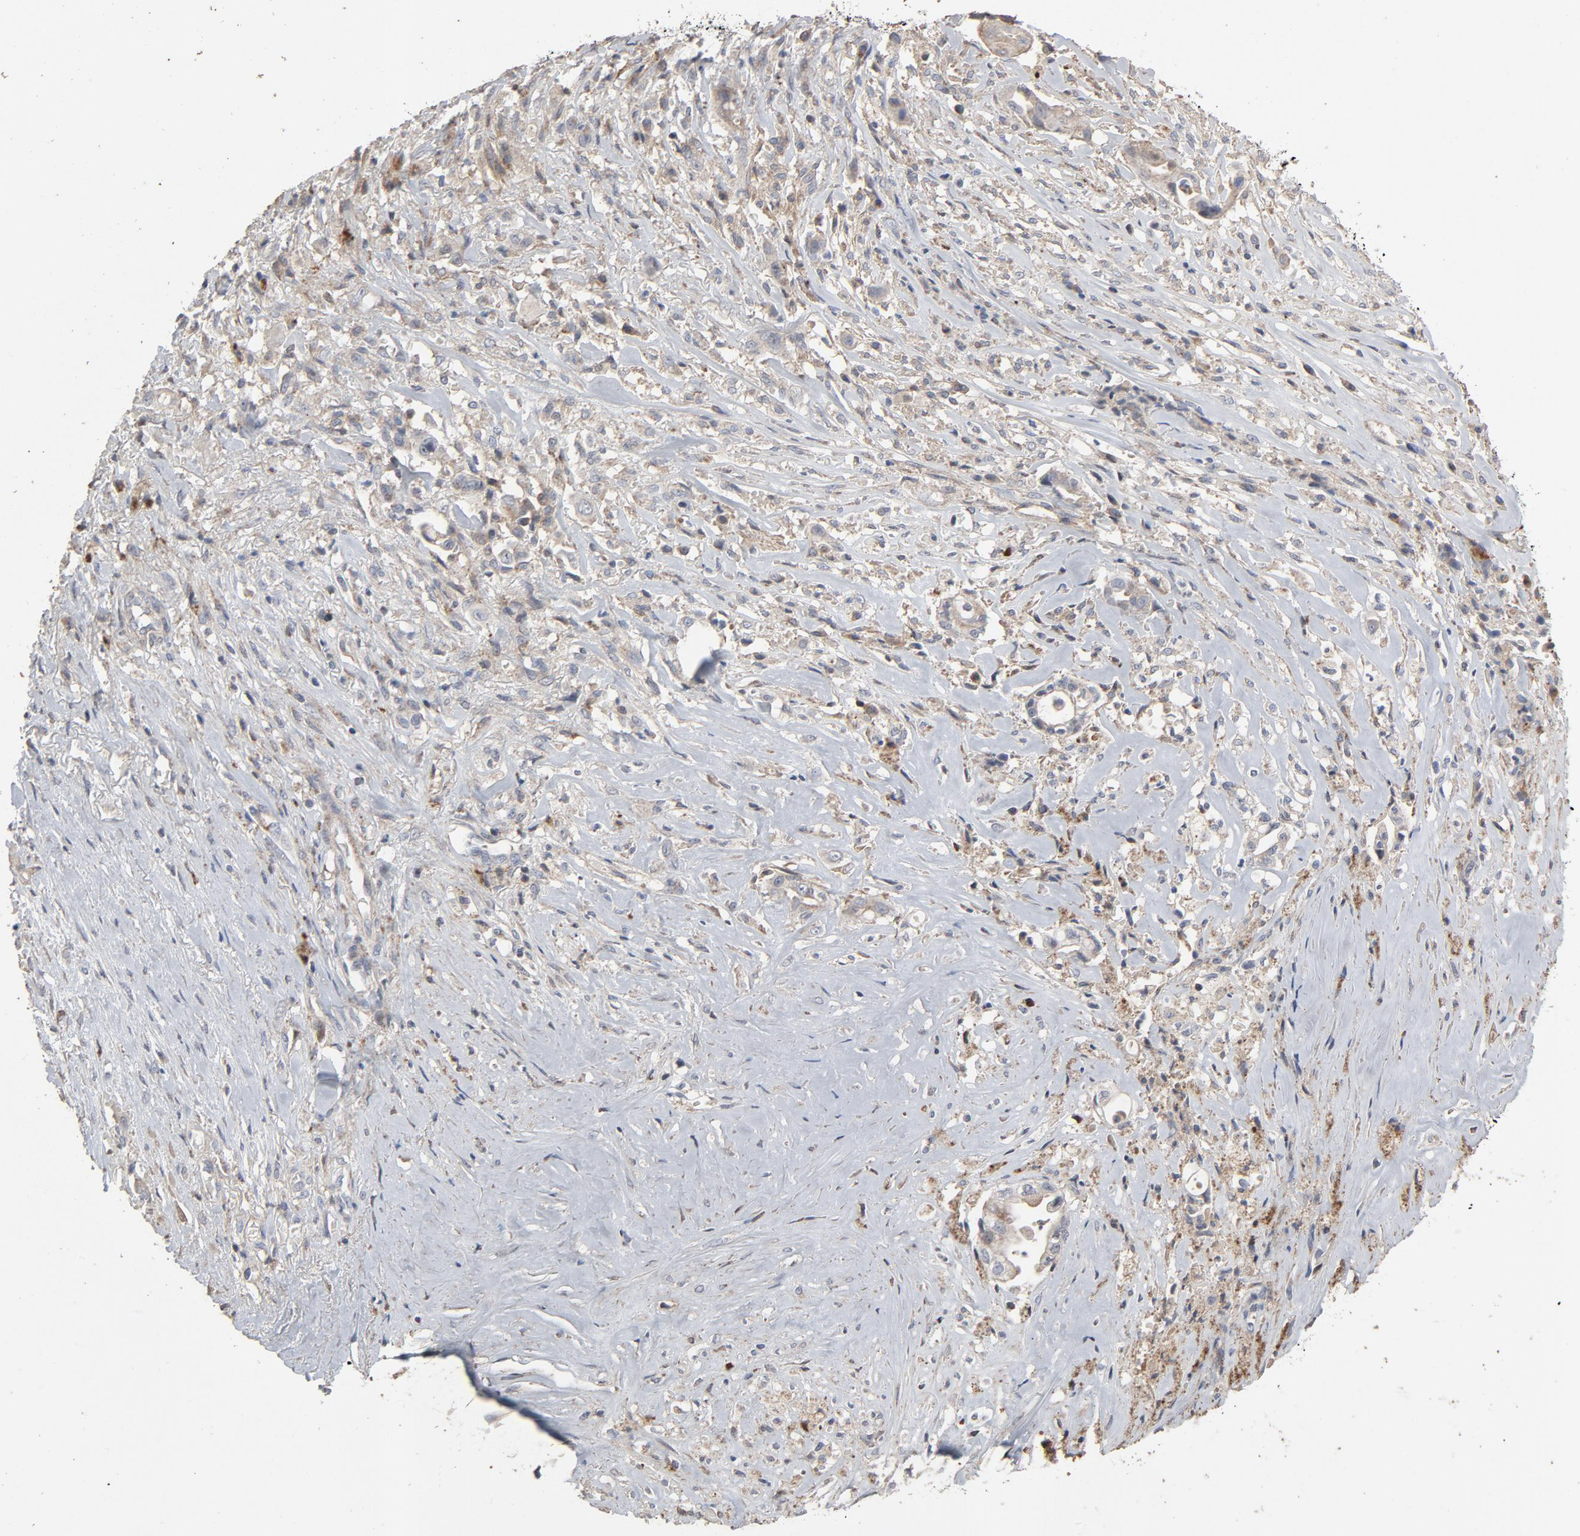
{"staining": {"intensity": "weak", "quantity": ">75%", "location": "cytoplasmic/membranous"}, "tissue": "liver cancer", "cell_type": "Tumor cells", "image_type": "cancer", "snomed": [{"axis": "morphology", "description": "Cholangiocarcinoma"}, {"axis": "topography", "description": "Liver"}], "caption": "Immunohistochemical staining of cholangiocarcinoma (liver) reveals weak cytoplasmic/membranous protein positivity in about >75% of tumor cells.", "gene": "CDK6", "patient": {"sex": "female", "age": 70}}